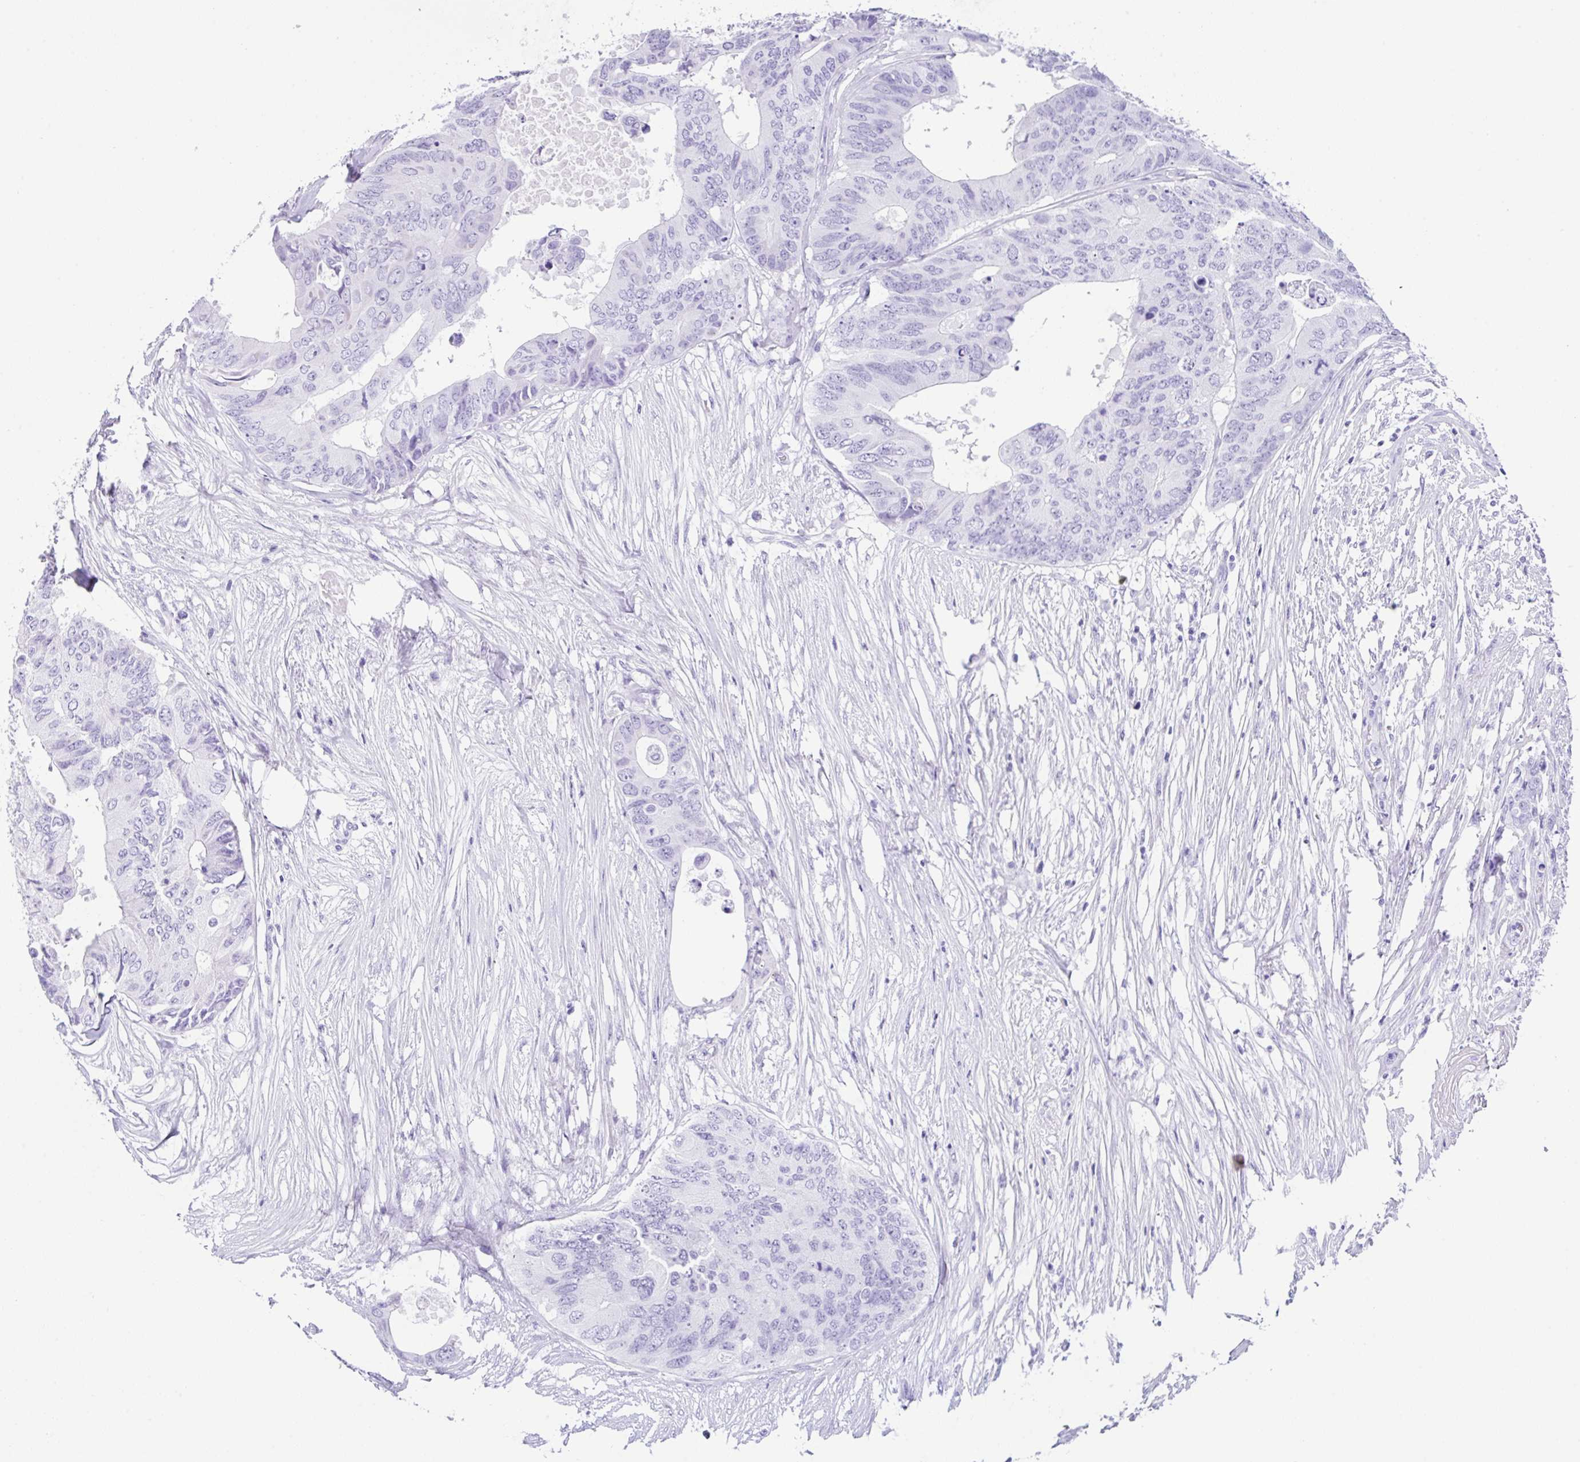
{"staining": {"intensity": "negative", "quantity": "none", "location": "none"}, "tissue": "colorectal cancer", "cell_type": "Tumor cells", "image_type": "cancer", "snomed": [{"axis": "morphology", "description": "Adenocarcinoma, NOS"}, {"axis": "topography", "description": "Colon"}], "caption": "The micrograph reveals no significant staining in tumor cells of colorectal adenocarcinoma.", "gene": "CPA1", "patient": {"sex": "male", "age": 71}}